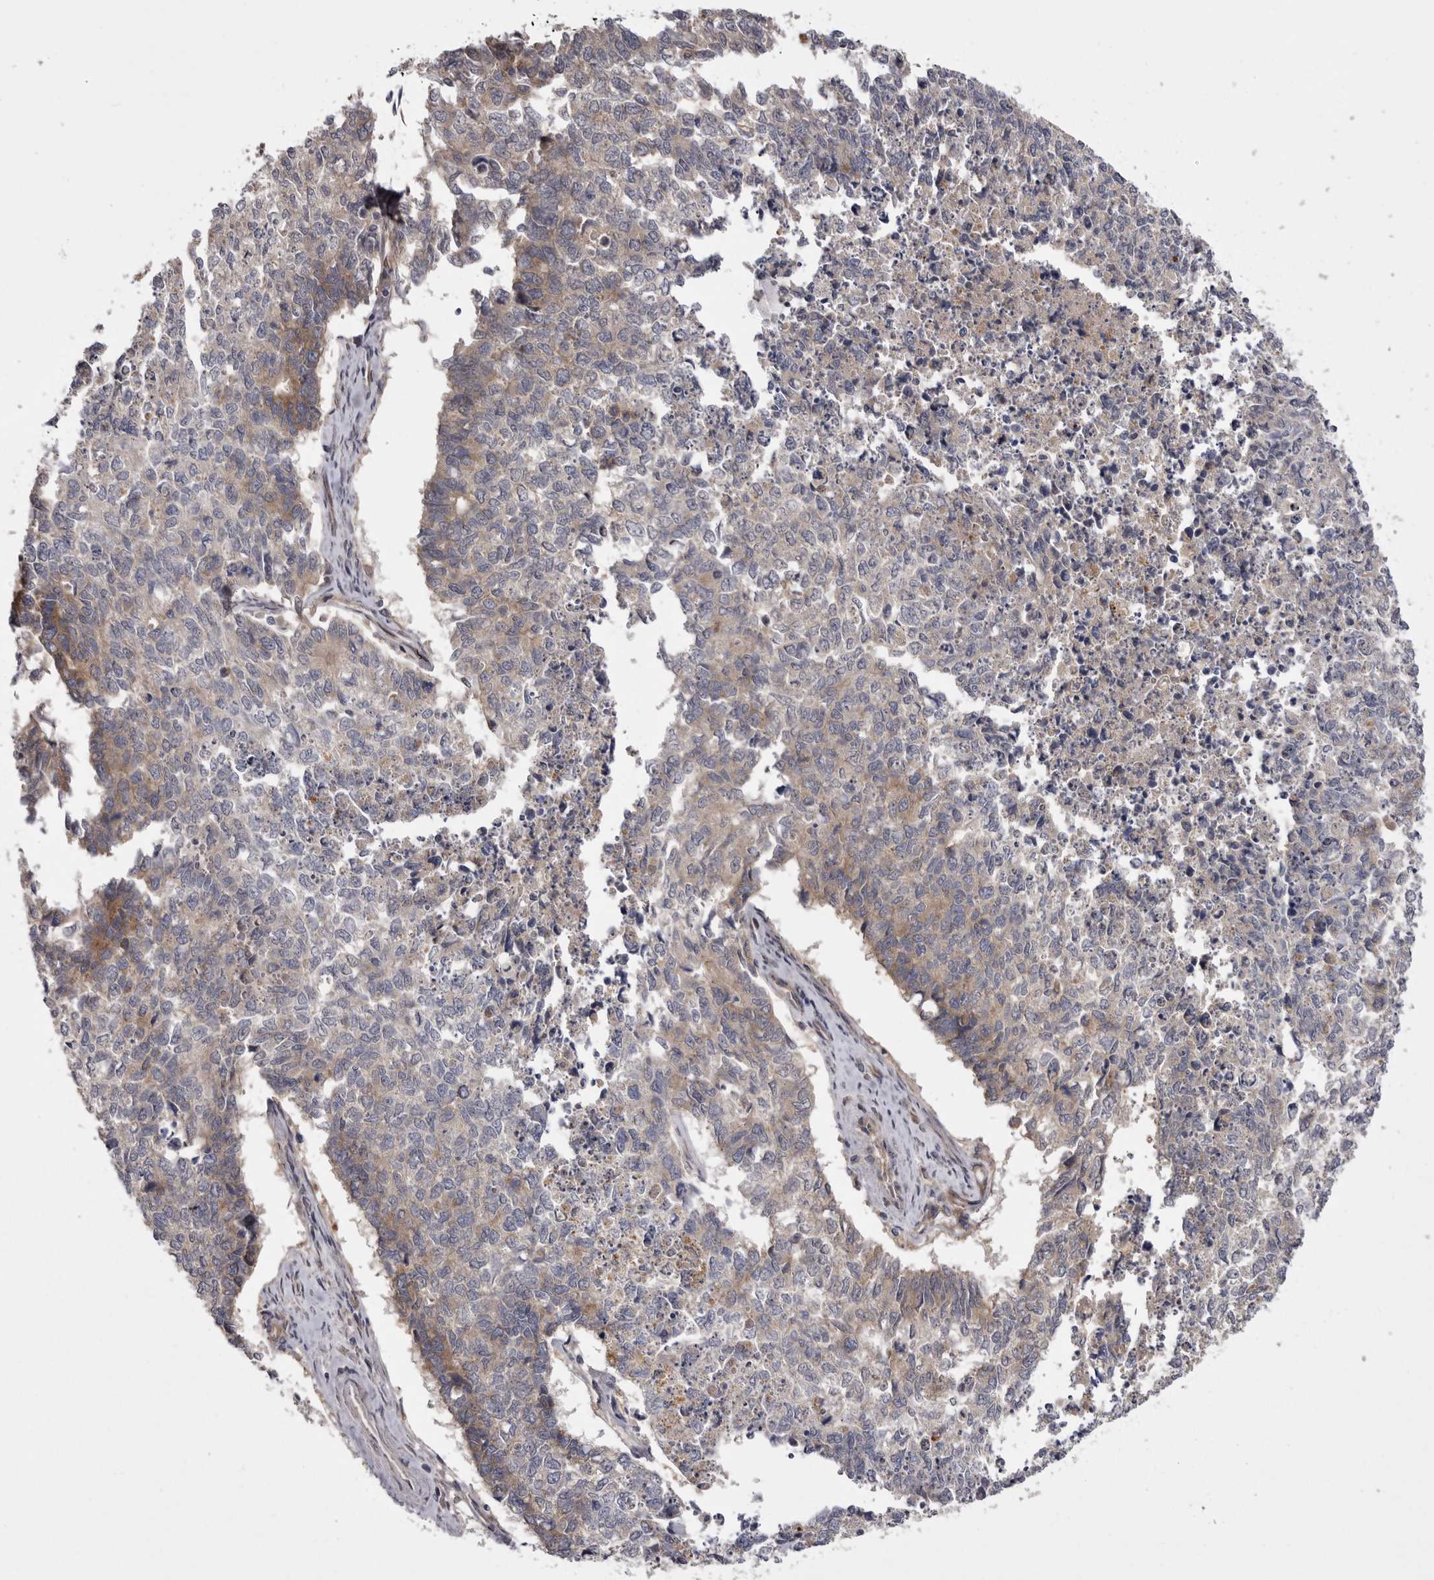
{"staining": {"intensity": "weak", "quantity": "25%-75%", "location": "cytoplasmic/membranous"}, "tissue": "cervical cancer", "cell_type": "Tumor cells", "image_type": "cancer", "snomed": [{"axis": "morphology", "description": "Squamous cell carcinoma, NOS"}, {"axis": "topography", "description": "Cervix"}], "caption": "High-magnification brightfield microscopy of cervical cancer (squamous cell carcinoma) stained with DAB (3,3'-diaminobenzidine) (brown) and counterstained with hematoxylin (blue). tumor cells exhibit weak cytoplasmic/membranous staining is appreciated in about25%-75% of cells. The staining was performed using DAB (3,3'-diaminobenzidine) to visualize the protein expression in brown, while the nuclei were stained in blue with hematoxylin (Magnification: 20x).", "gene": "OSBPL9", "patient": {"sex": "female", "age": 63}}